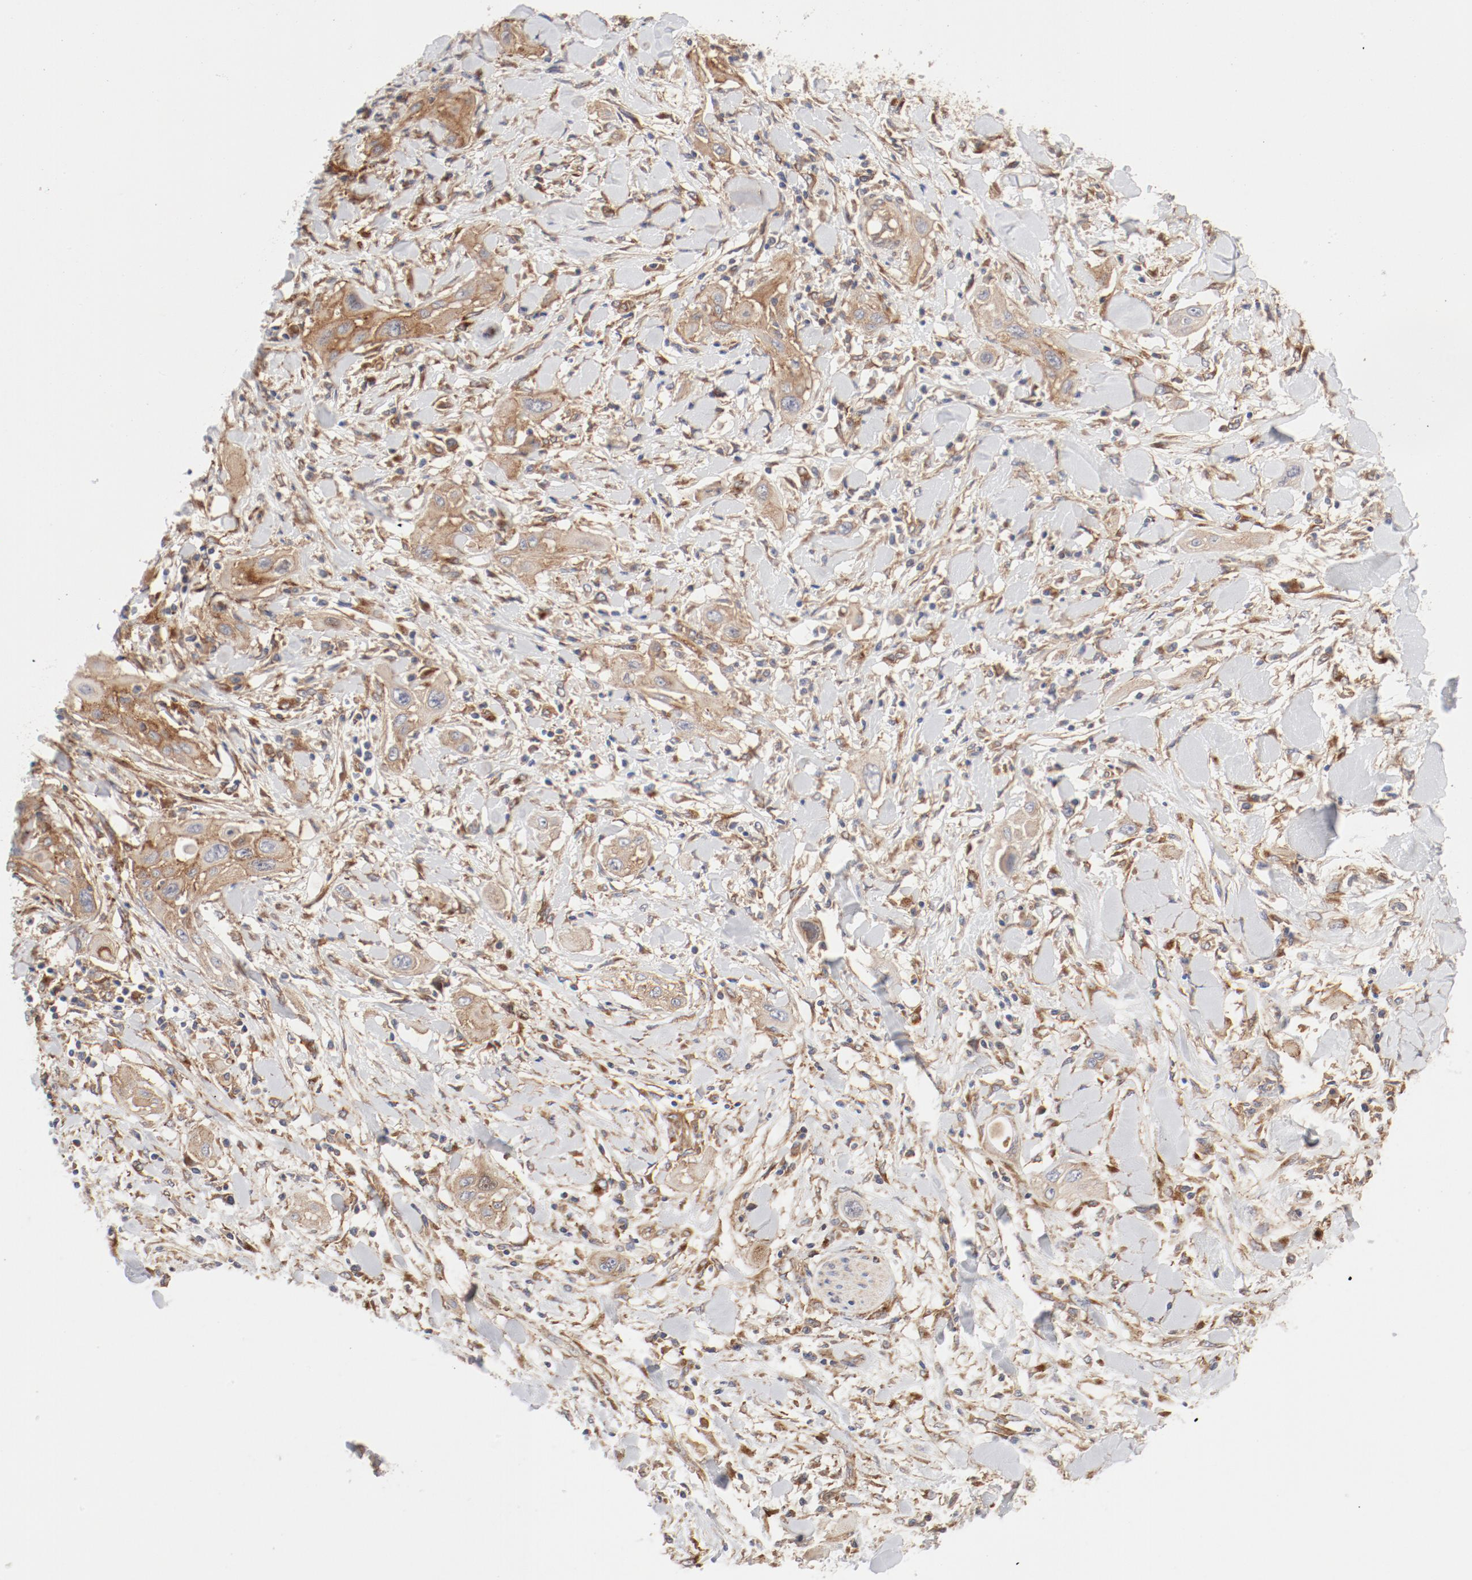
{"staining": {"intensity": "moderate", "quantity": "25%-75%", "location": "cytoplasmic/membranous"}, "tissue": "lung cancer", "cell_type": "Tumor cells", "image_type": "cancer", "snomed": [{"axis": "morphology", "description": "Squamous cell carcinoma, NOS"}, {"axis": "topography", "description": "Lung"}], "caption": "Immunohistochemical staining of human lung squamous cell carcinoma exhibits medium levels of moderate cytoplasmic/membranous protein staining in approximately 25%-75% of tumor cells. (brown staining indicates protein expression, while blue staining denotes nuclei).", "gene": "AP2A1", "patient": {"sex": "female", "age": 47}}